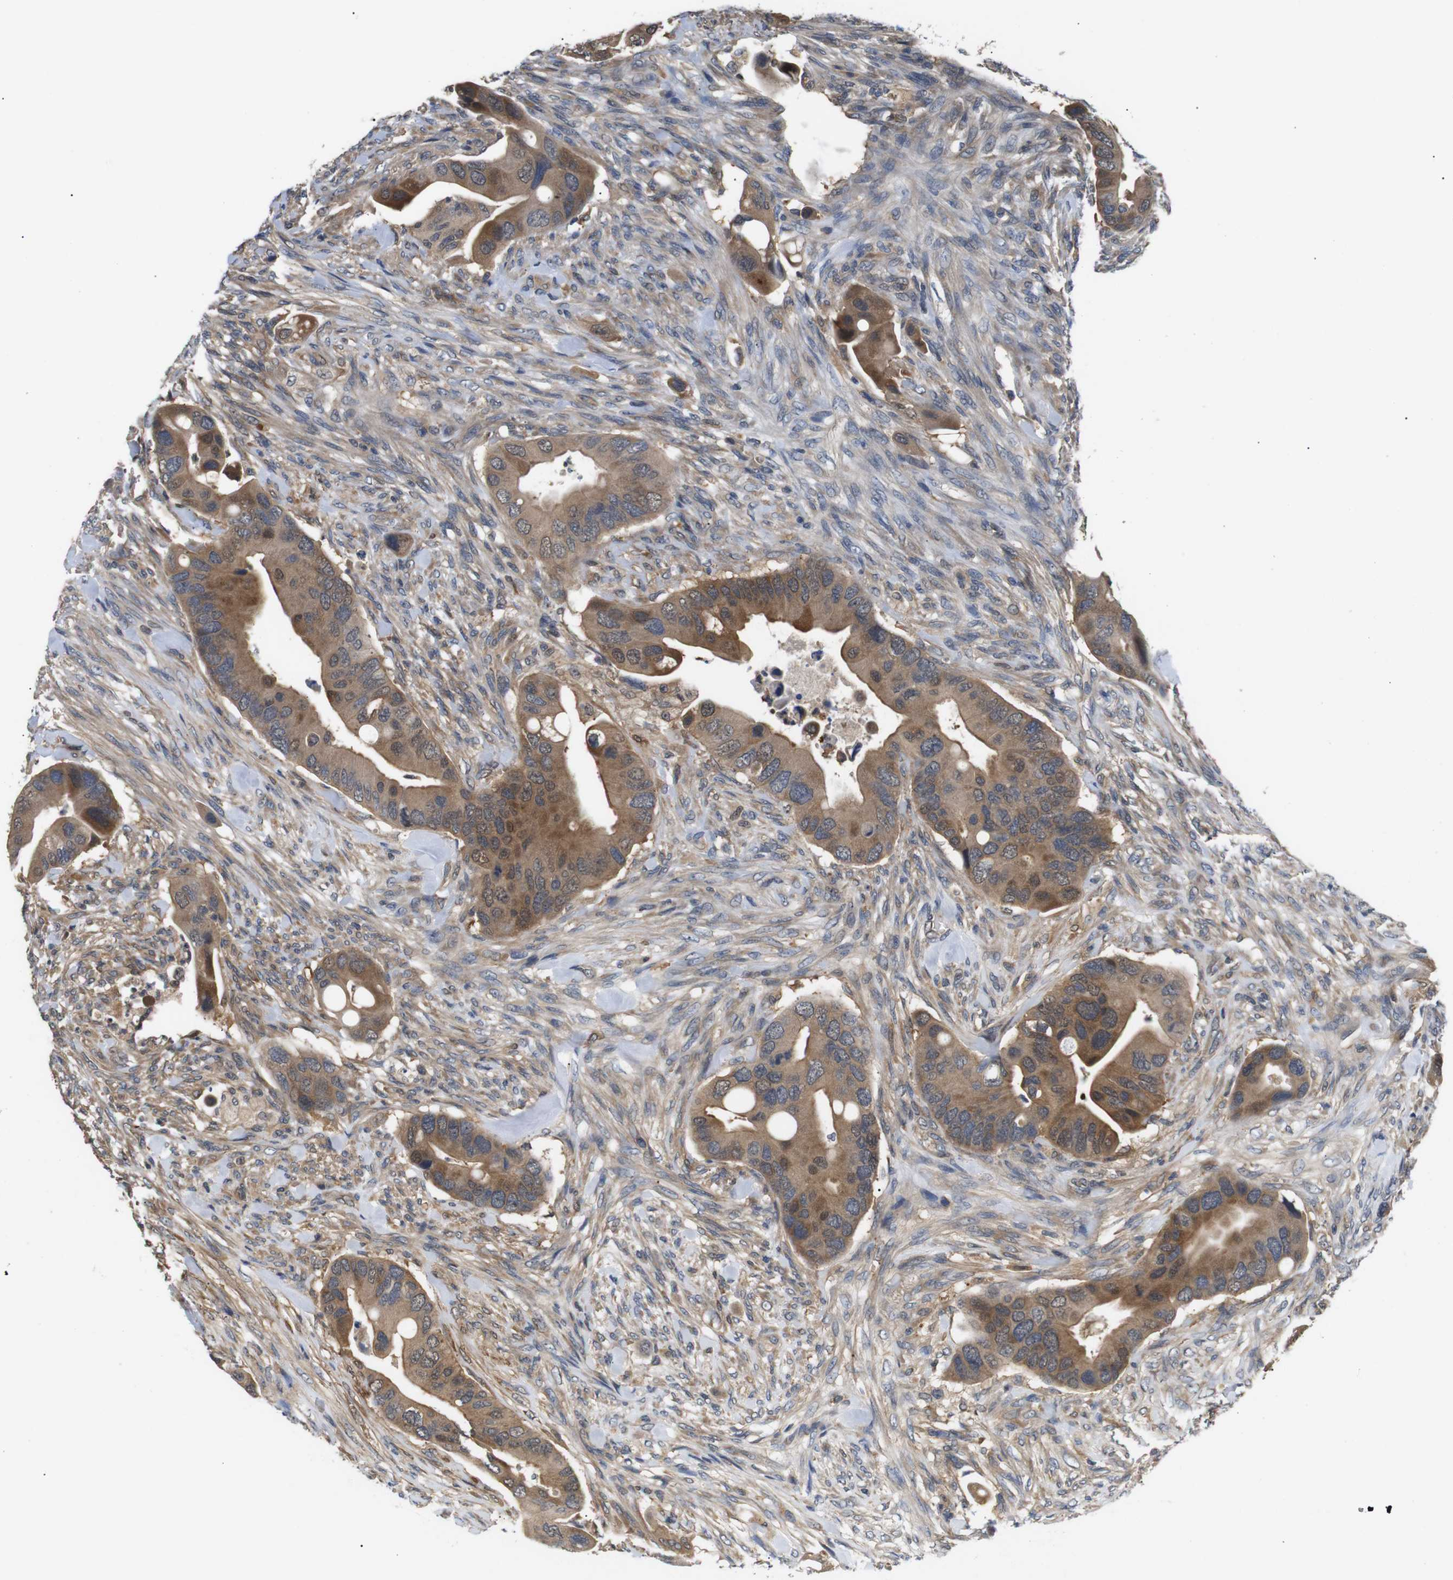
{"staining": {"intensity": "moderate", "quantity": ">75%", "location": "cytoplasmic/membranous"}, "tissue": "colorectal cancer", "cell_type": "Tumor cells", "image_type": "cancer", "snomed": [{"axis": "morphology", "description": "Adenocarcinoma, NOS"}, {"axis": "topography", "description": "Rectum"}], "caption": "Immunohistochemical staining of colorectal cancer displays medium levels of moderate cytoplasmic/membranous protein staining in about >75% of tumor cells. The staining is performed using DAB brown chromogen to label protein expression. The nuclei are counter-stained blue using hematoxylin.", "gene": "DDR1", "patient": {"sex": "female", "age": 57}}